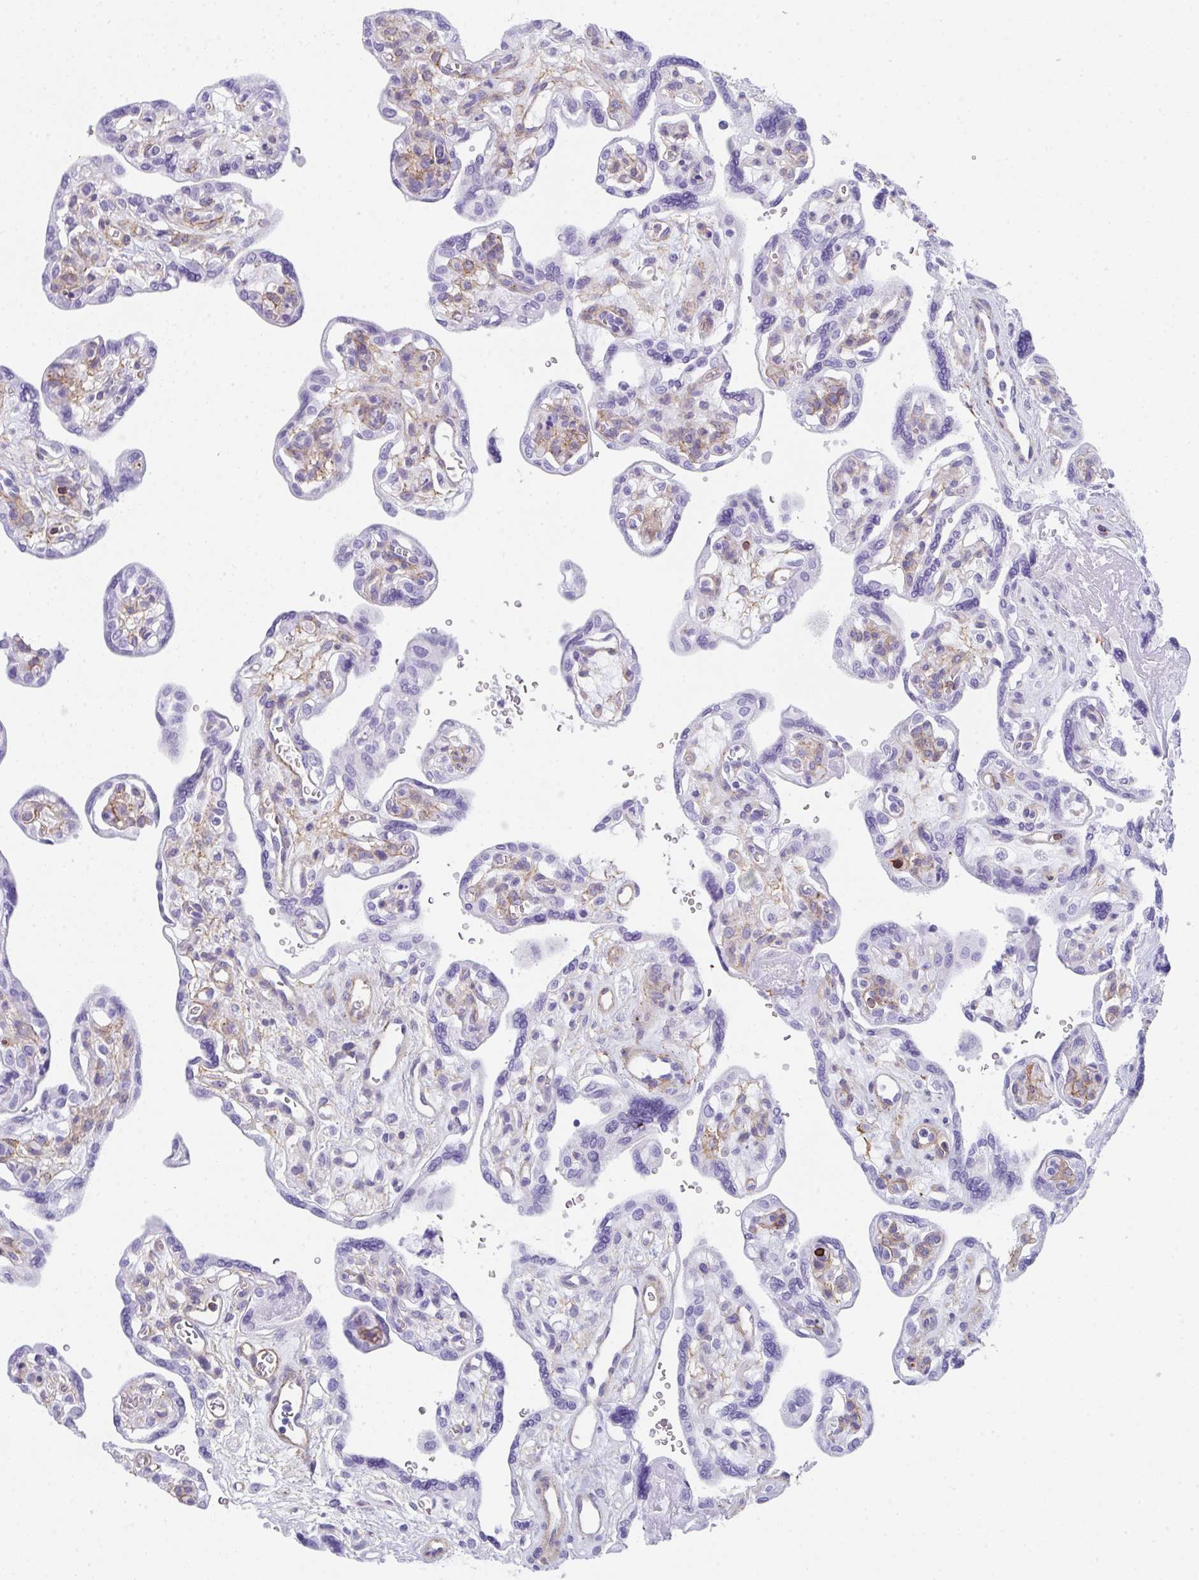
{"staining": {"intensity": "negative", "quantity": "none", "location": "none"}, "tissue": "placenta", "cell_type": "Decidual cells", "image_type": "normal", "snomed": [{"axis": "morphology", "description": "Normal tissue, NOS"}, {"axis": "topography", "description": "Placenta"}], "caption": "A high-resolution image shows immunohistochemistry (IHC) staining of normal placenta, which demonstrates no significant staining in decidual cells. Brightfield microscopy of immunohistochemistry (IHC) stained with DAB (3,3'-diaminobenzidine) (brown) and hematoxylin (blue), captured at high magnification.", "gene": "DBN1", "patient": {"sex": "female", "age": 39}}